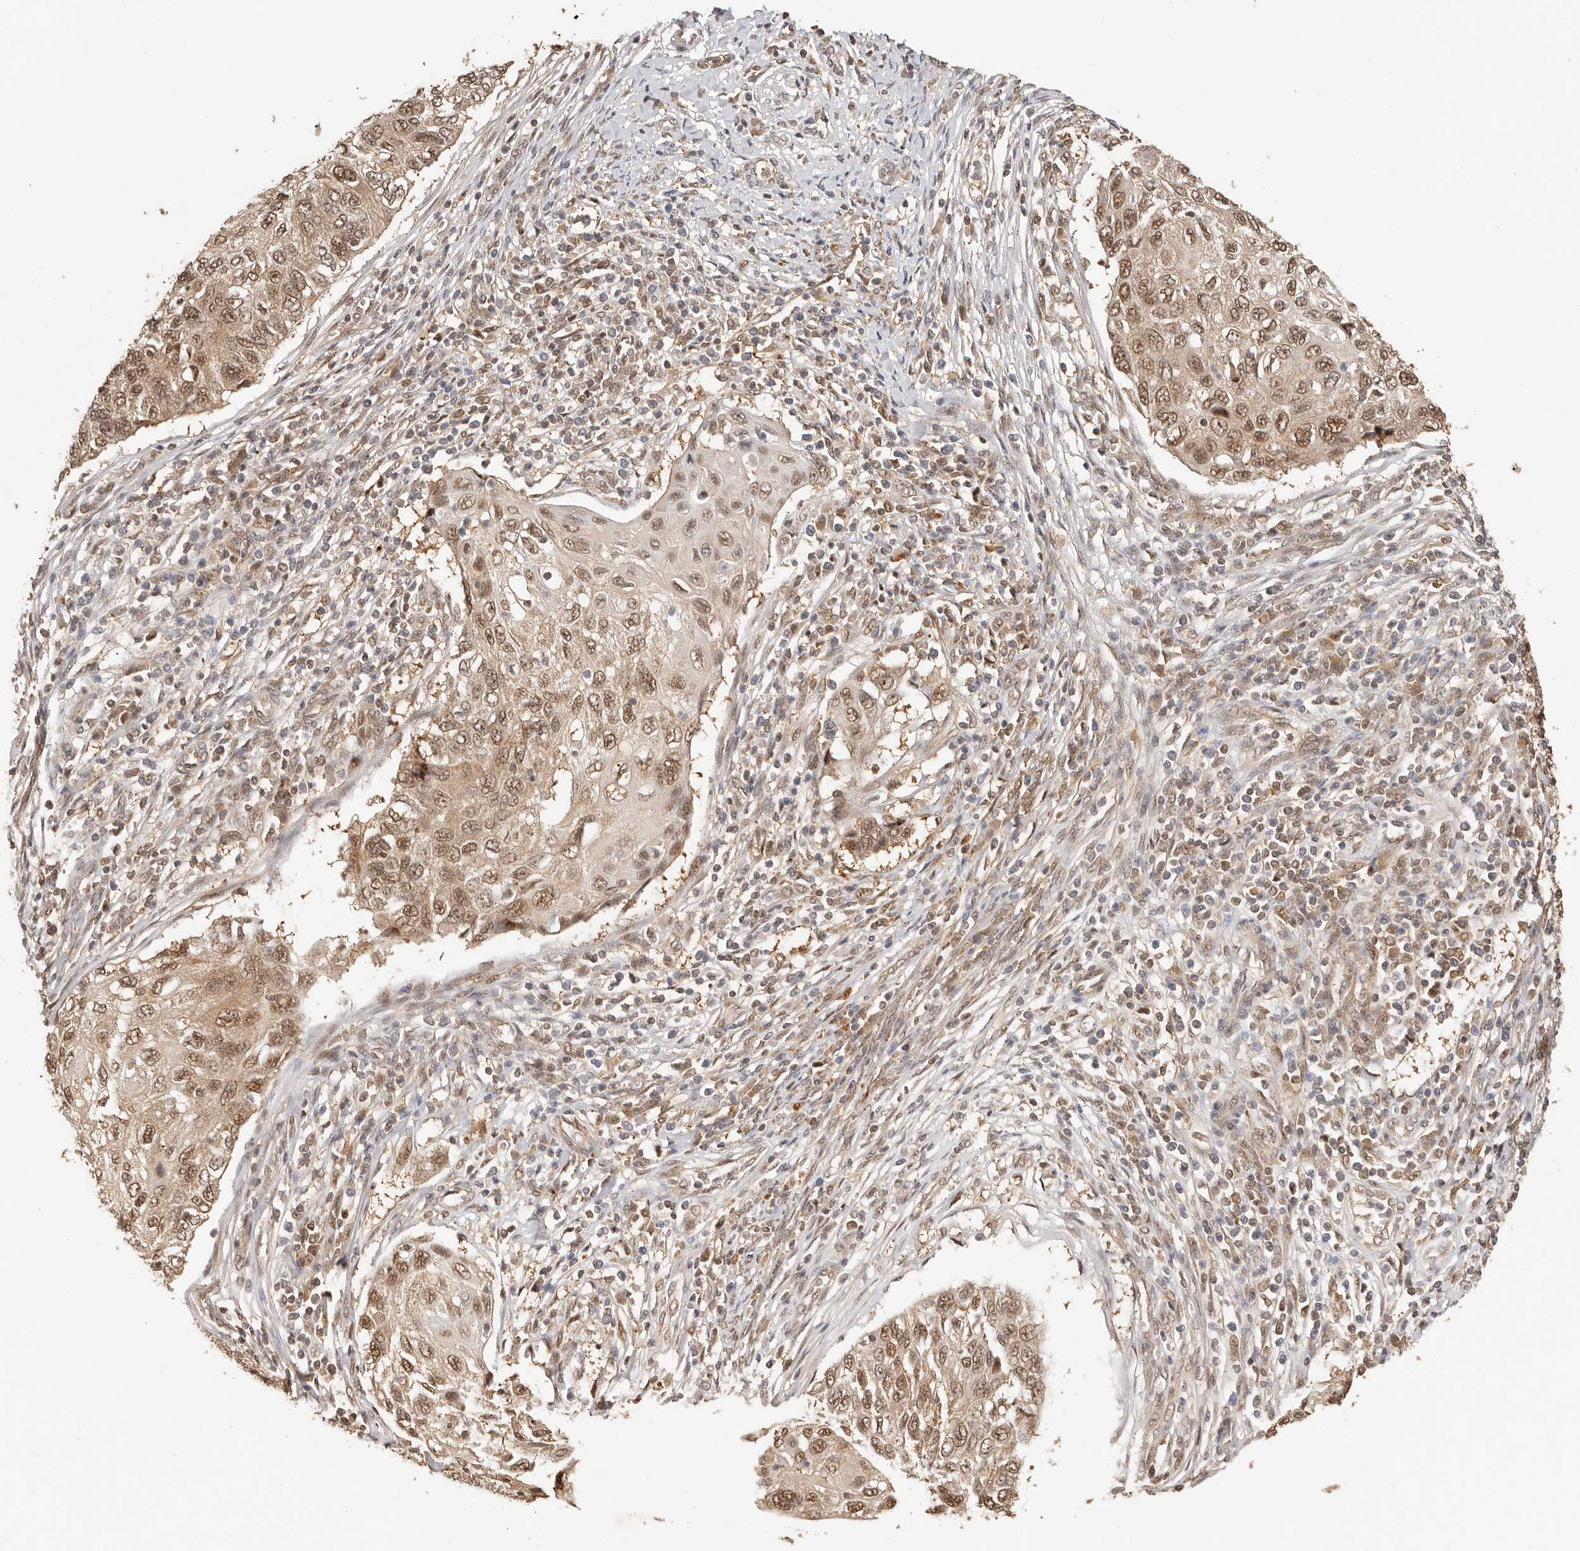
{"staining": {"intensity": "moderate", "quantity": ">75%", "location": "nuclear"}, "tissue": "cervical cancer", "cell_type": "Tumor cells", "image_type": "cancer", "snomed": [{"axis": "morphology", "description": "Squamous cell carcinoma, NOS"}, {"axis": "topography", "description": "Cervix"}], "caption": "The micrograph exhibits staining of squamous cell carcinoma (cervical), revealing moderate nuclear protein positivity (brown color) within tumor cells.", "gene": "PSMA5", "patient": {"sex": "female", "age": 70}}